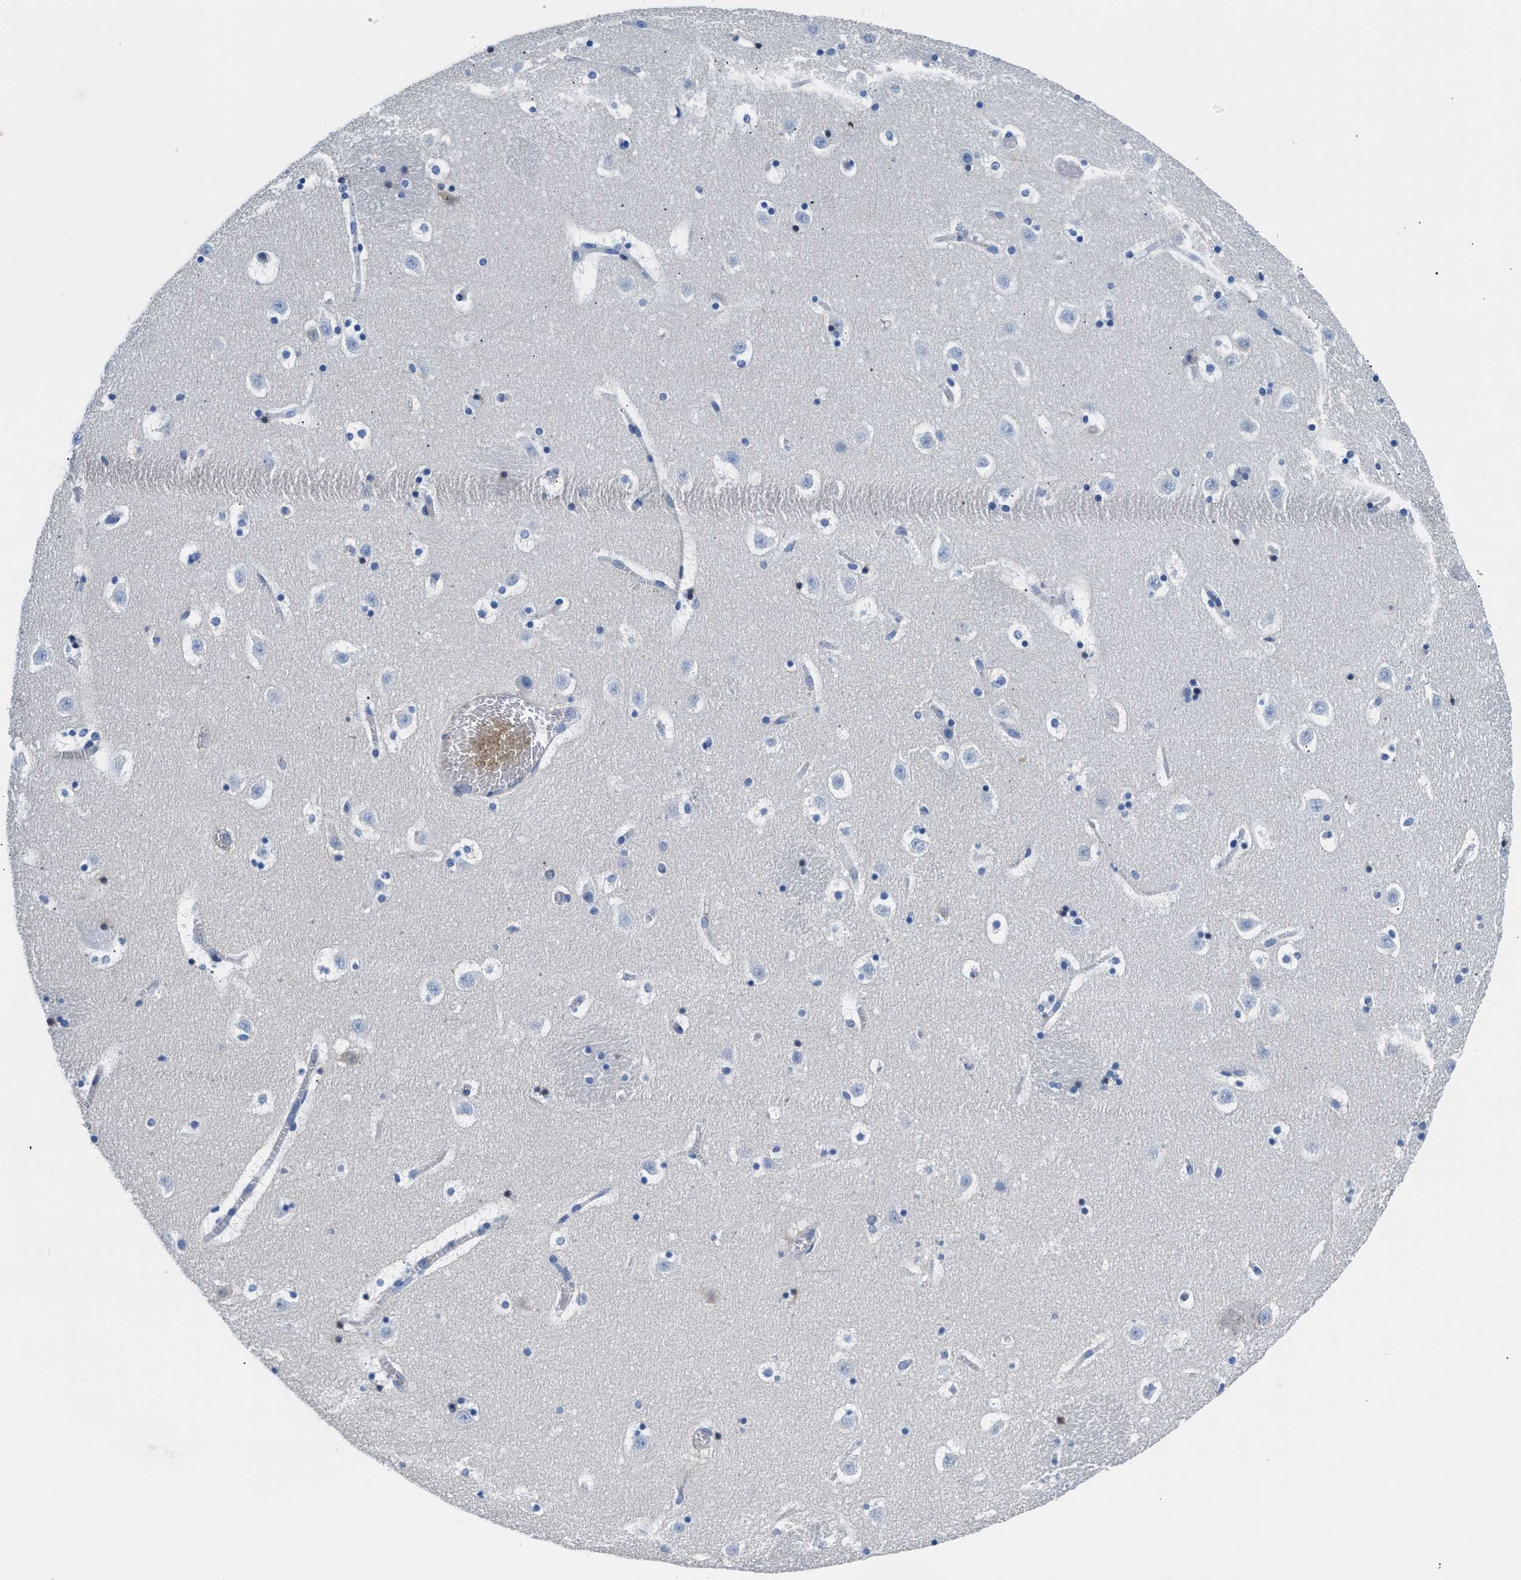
{"staining": {"intensity": "negative", "quantity": "none", "location": "none"}, "tissue": "caudate", "cell_type": "Glial cells", "image_type": "normal", "snomed": [{"axis": "morphology", "description": "Normal tissue, NOS"}, {"axis": "topography", "description": "Lateral ventricle wall"}], "caption": "Caudate stained for a protein using immunohistochemistry (IHC) shows no staining glial cells.", "gene": "GC", "patient": {"sex": "male", "age": 45}}